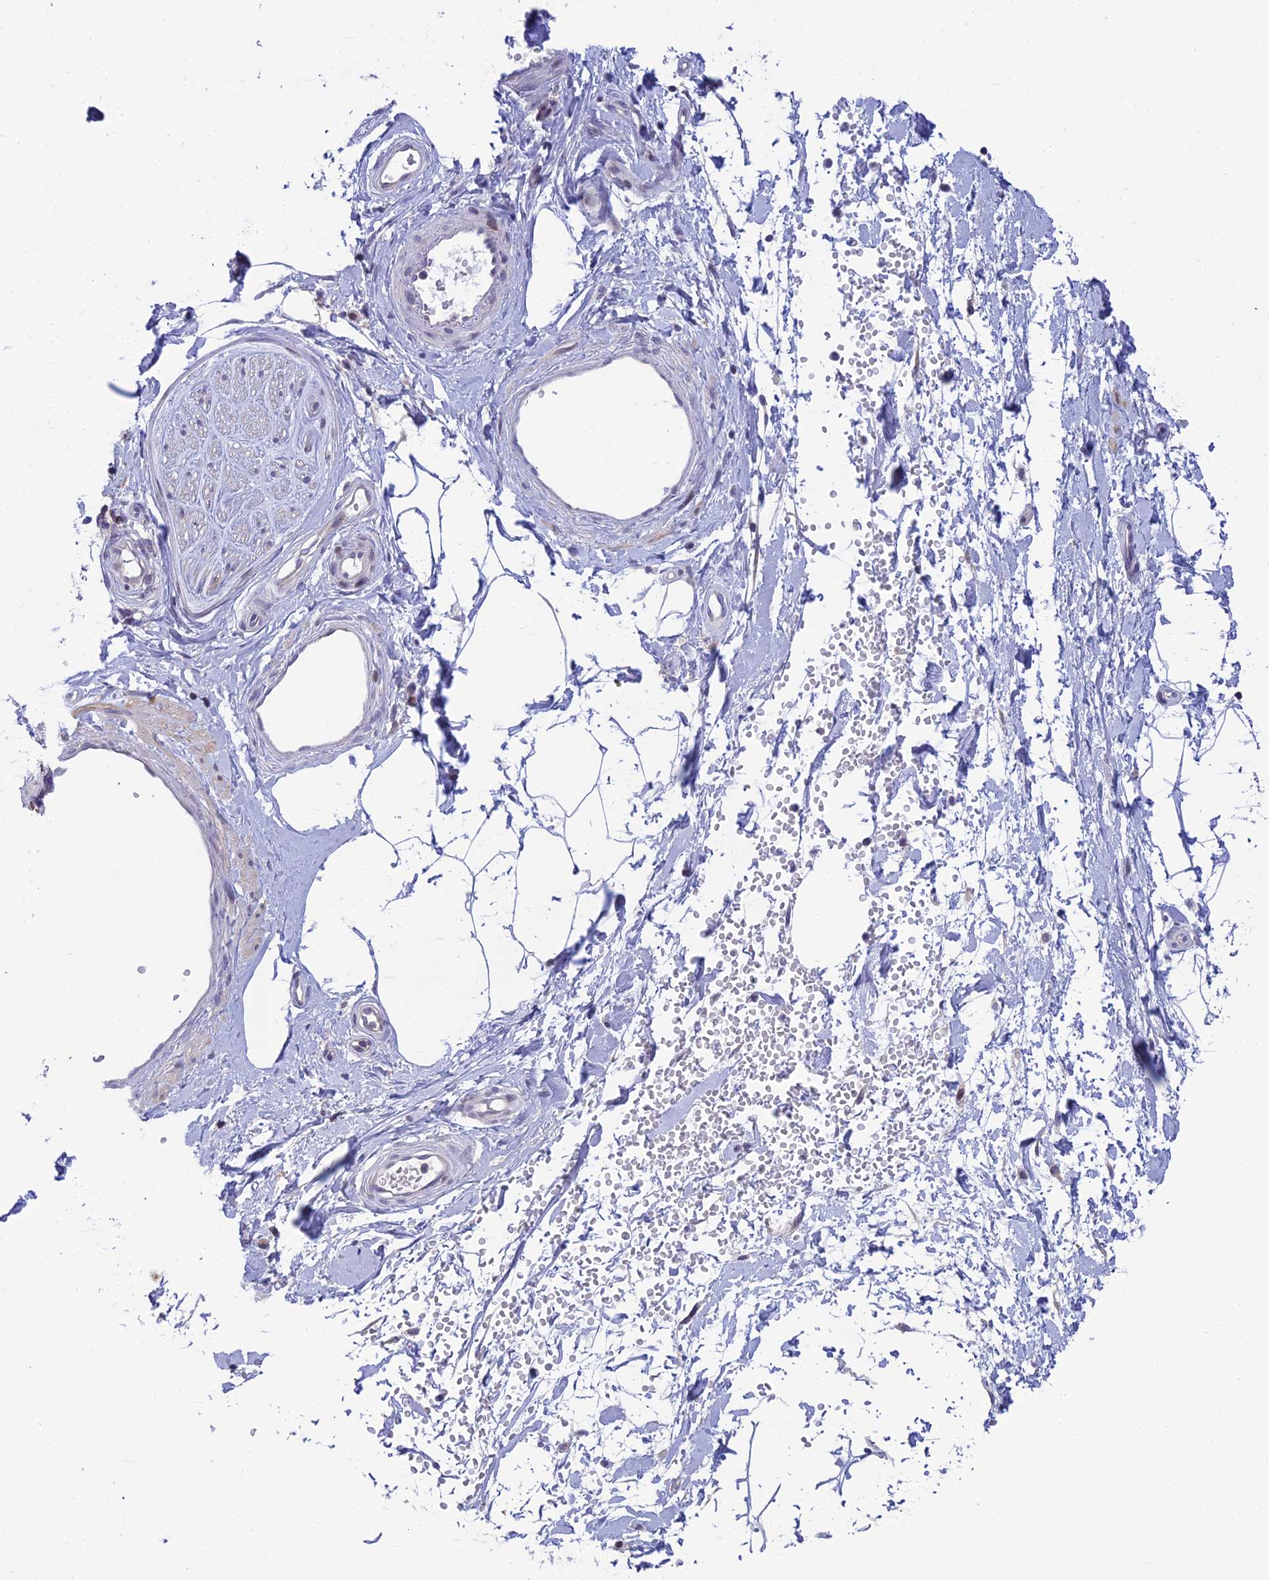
{"staining": {"intensity": "negative", "quantity": "none", "location": "none"}, "tissue": "adipose tissue", "cell_type": "Adipocytes", "image_type": "normal", "snomed": [{"axis": "morphology", "description": "Normal tissue, NOS"}, {"axis": "topography", "description": "Soft tissue"}, {"axis": "topography", "description": "Adipose tissue"}, {"axis": "topography", "description": "Vascular tissue"}, {"axis": "topography", "description": "Peripheral nerve tissue"}], "caption": "Adipose tissue was stained to show a protein in brown. There is no significant expression in adipocytes. (Immunohistochemistry (ihc), brightfield microscopy, high magnification).", "gene": "ELOA2", "patient": {"sex": "male", "age": 74}}